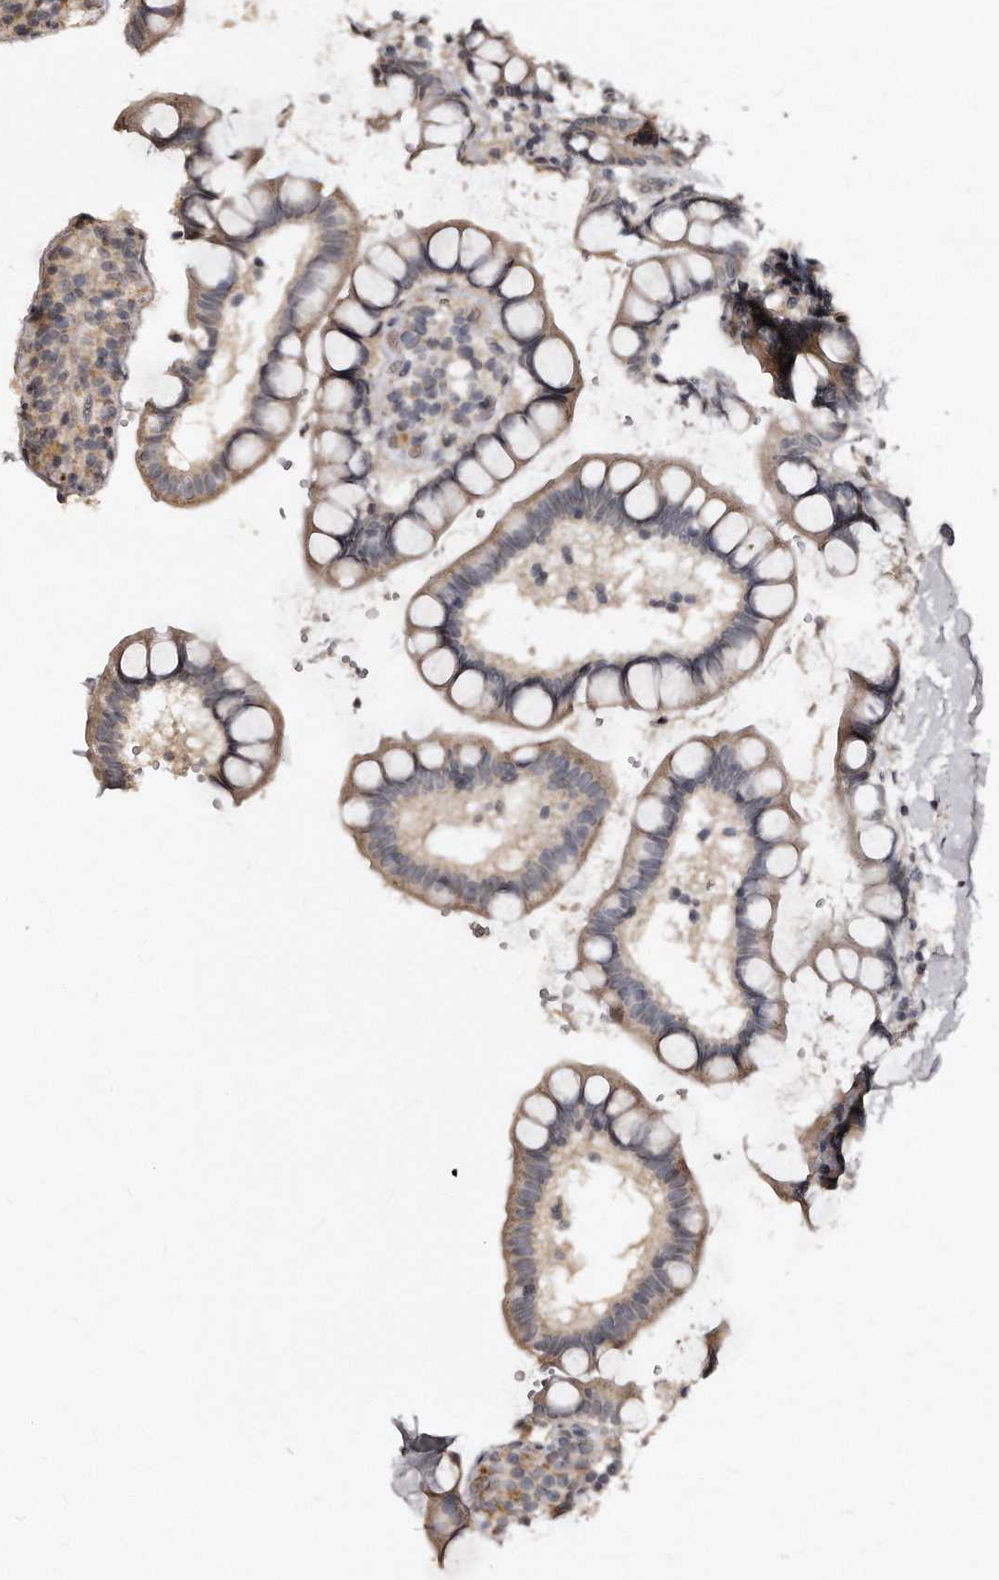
{"staining": {"intensity": "weak", "quantity": "<25%", "location": "cytoplasmic/membranous"}, "tissue": "small intestine", "cell_type": "Glandular cells", "image_type": "normal", "snomed": [{"axis": "morphology", "description": "Normal tissue, NOS"}, {"axis": "topography", "description": "Smooth muscle"}, {"axis": "topography", "description": "Small intestine"}], "caption": "Immunohistochemistry (IHC) image of benign small intestine: human small intestine stained with DAB (3,3'-diaminobenzidine) demonstrates no significant protein positivity in glandular cells. (Stains: DAB IHC with hematoxylin counter stain, Microscopy: brightfield microscopy at high magnification).", "gene": "TSHR", "patient": {"sex": "female", "age": 84}}